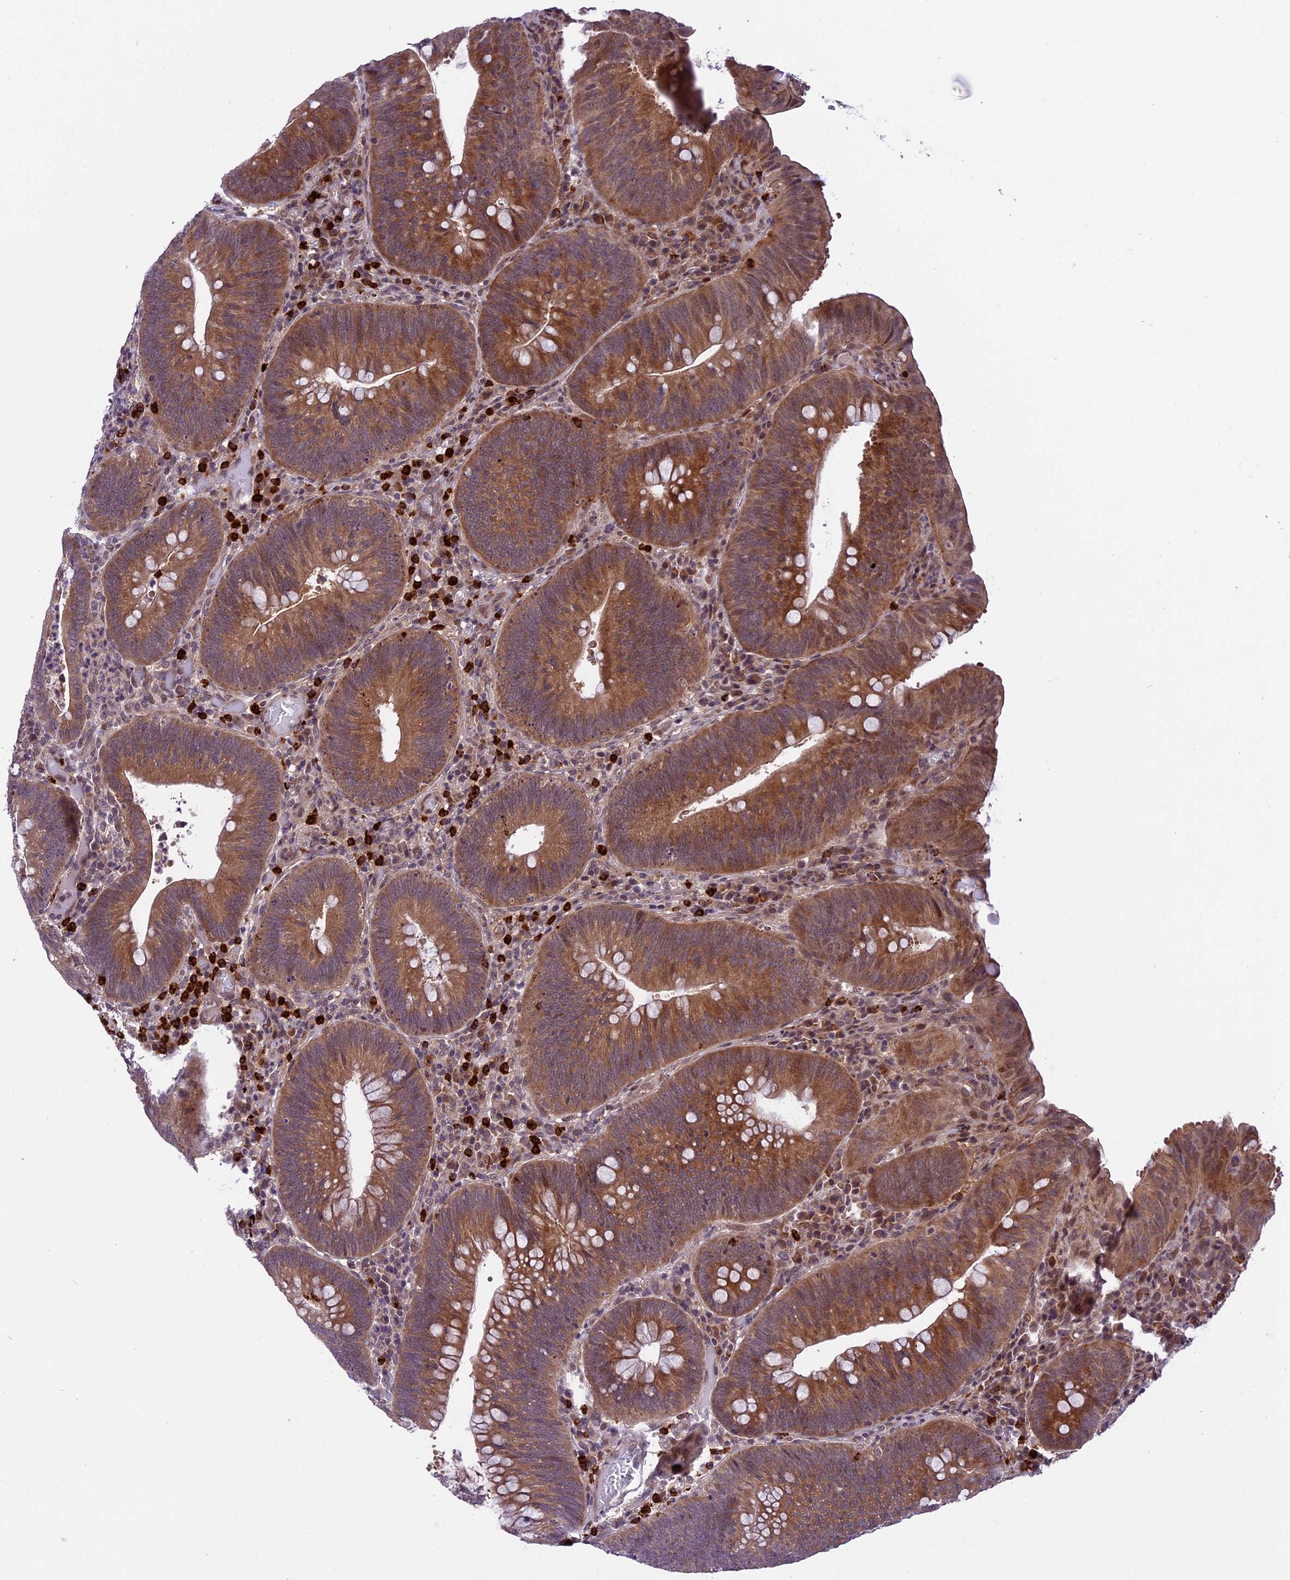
{"staining": {"intensity": "moderate", "quantity": ">75%", "location": "cytoplasmic/membranous"}, "tissue": "colorectal cancer", "cell_type": "Tumor cells", "image_type": "cancer", "snomed": [{"axis": "morphology", "description": "Adenocarcinoma, NOS"}, {"axis": "topography", "description": "Rectum"}], "caption": "Immunohistochemistry (IHC) of colorectal cancer shows medium levels of moderate cytoplasmic/membranous staining in approximately >75% of tumor cells.", "gene": "SPRED1", "patient": {"sex": "female", "age": 75}}